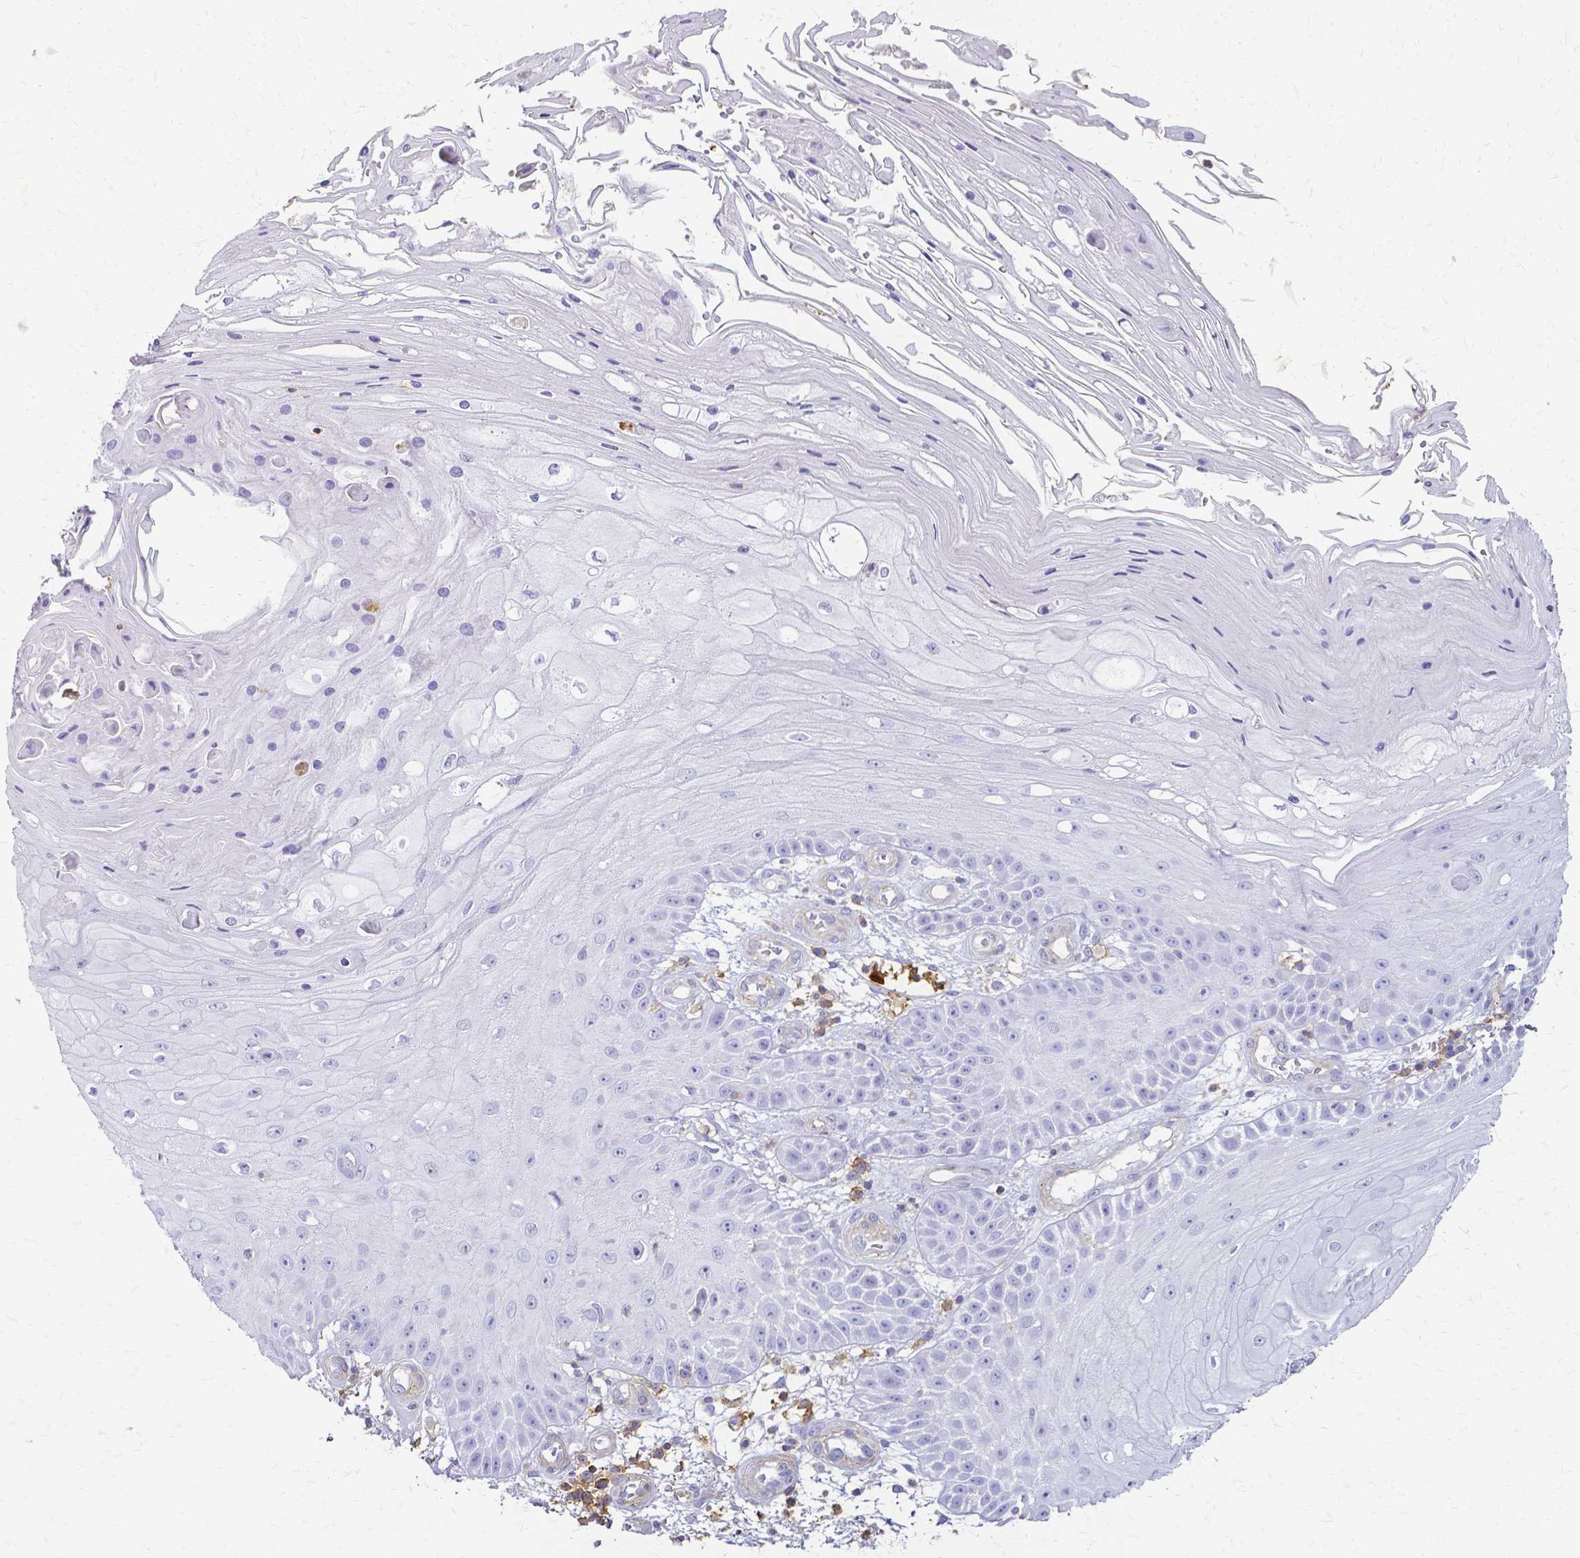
{"staining": {"intensity": "negative", "quantity": "none", "location": "none"}, "tissue": "skin cancer", "cell_type": "Tumor cells", "image_type": "cancer", "snomed": [{"axis": "morphology", "description": "Squamous cell carcinoma, NOS"}, {"axis": "topography", "description": "Skin"}], "caption": "An IHC photomicrograph of skin squamous cell carcinoma is shown. There is no staining in tumor cells of skin squamous cell carcinoma.", "gene": "HSPA12A", "patient": {"sex": "male", "age": 70}}